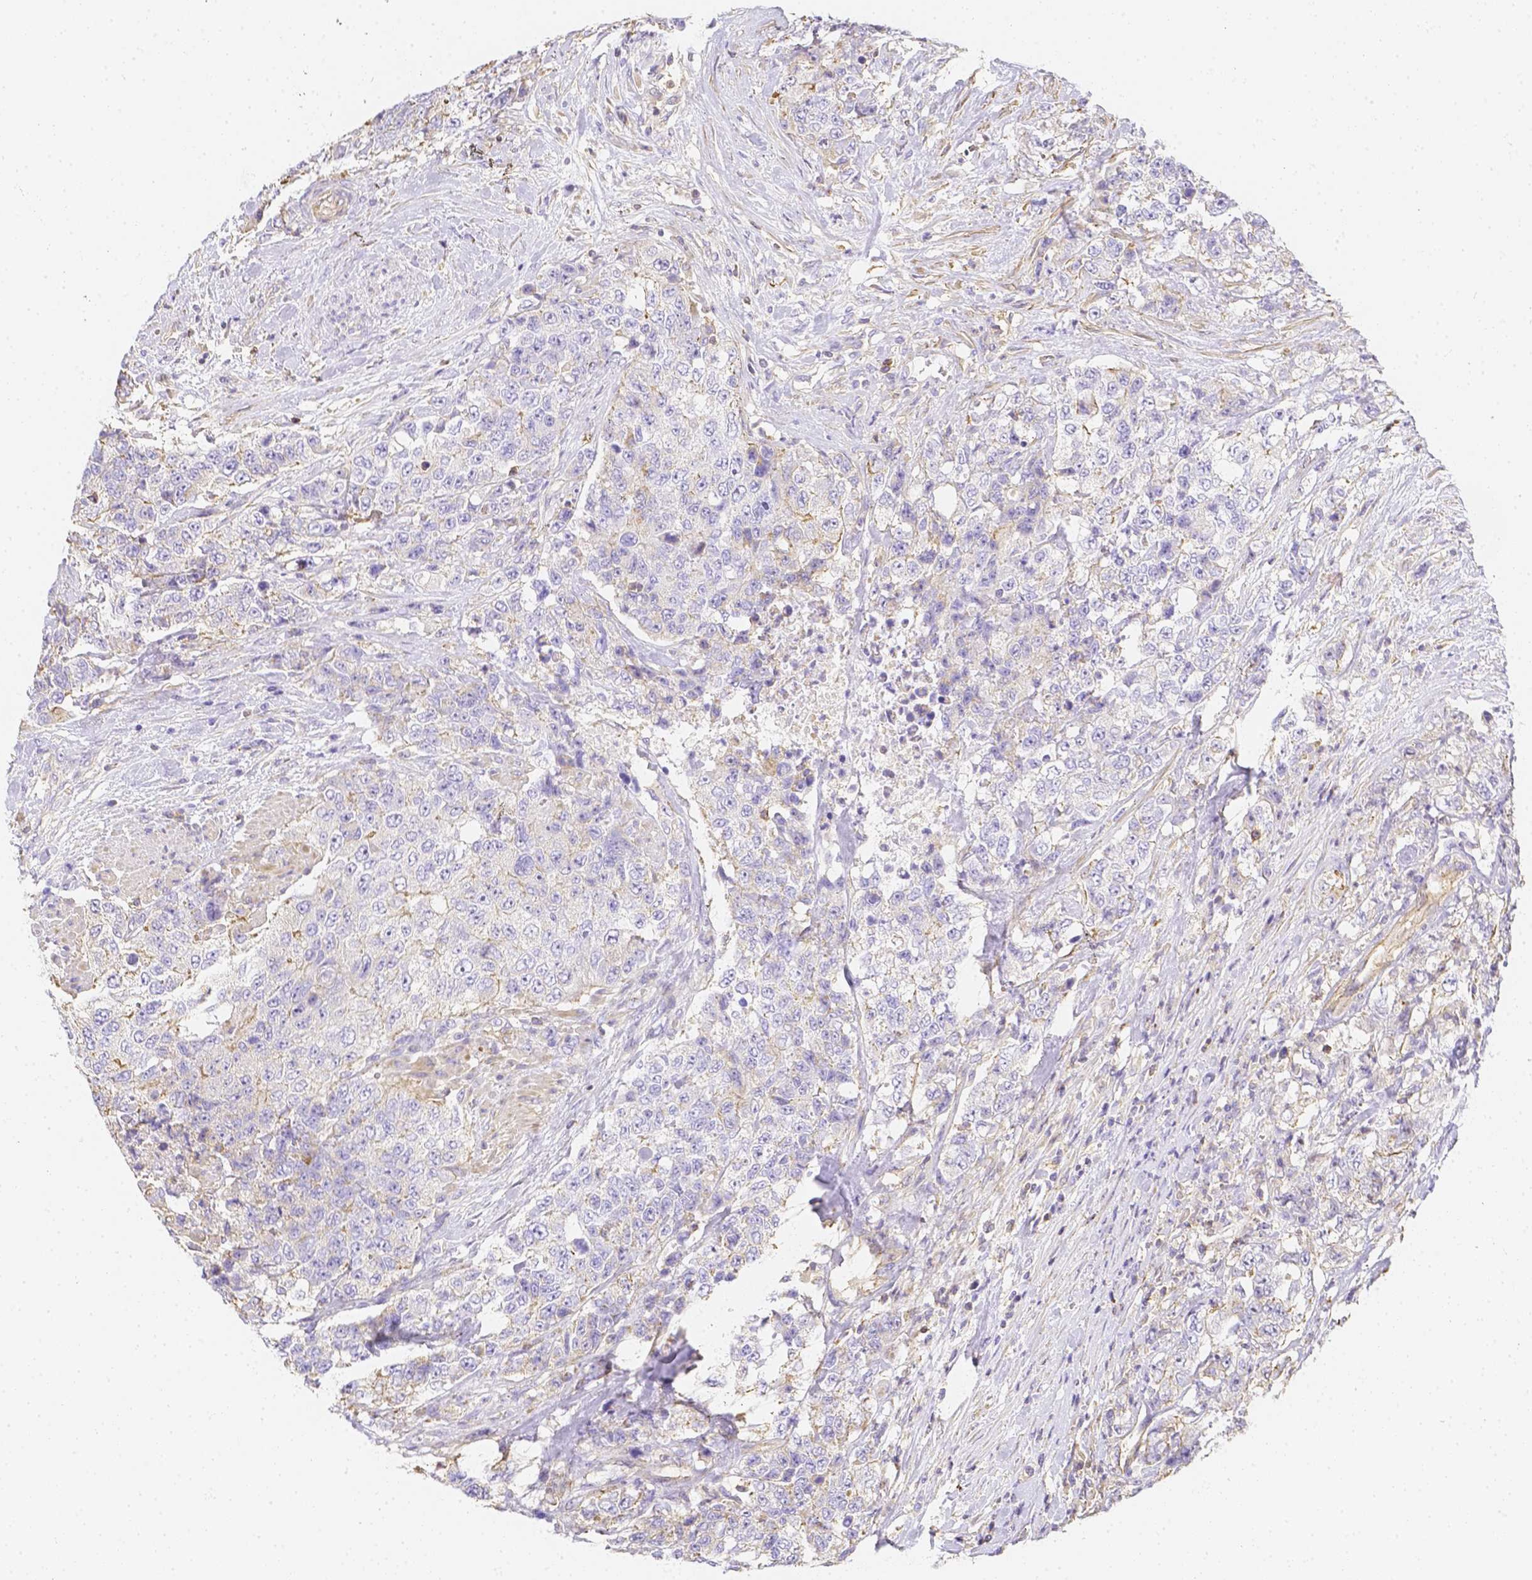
{"staining": {"intensity": "negative", "quantity": "none", "location": "none"}, "tissue": "urothelial cancer", "cell_type": "Tumor cells", "image_type": "cancer", "snomed": [{"axis": "morphology", "description": "Urothelial carcinoma, High grade"}, {"axis": "topography", "description": "Urinary bladder"}], "caption": "Human urothelial cancer stained for a protein using immunohistochemistry (IHC) reveals no positivity in tumor cells.", "gene": "ASAH2", "patient": {"sex": "female", "age": 78}}